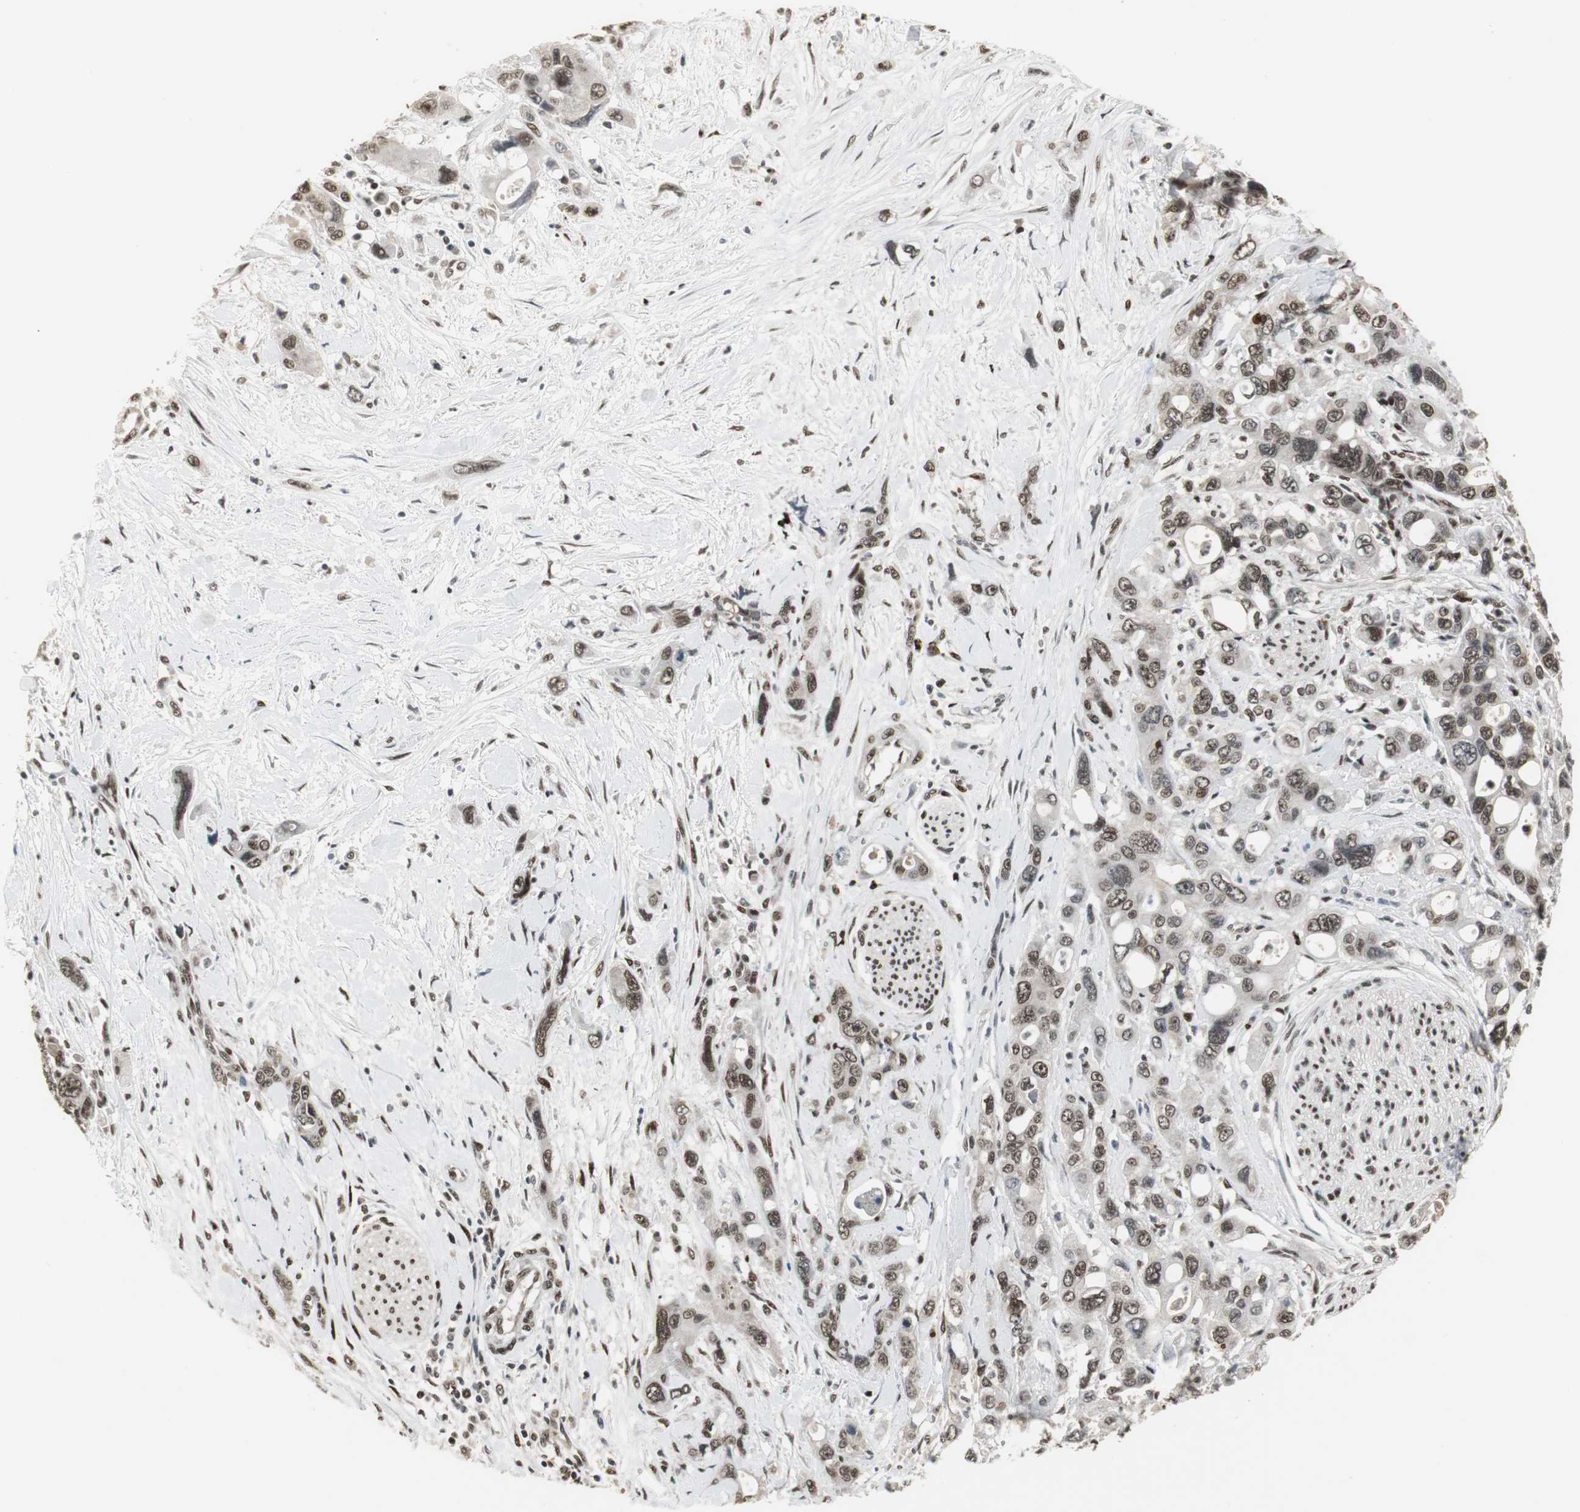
{"staining": {"intensity": "moderate", "quantity": ">75%", "location": "nuclear"}, "tissue": "pancreatic cancer", "cell_type": "Tumor cells", "image_type": "cancer", "snomed": [{"axis": "morphology", "description": "Adenocarcinoma, NOS"}, {"axis": "topography", "description": "Pancreas"}], "caption": "The immunohistochemical stain highlights moderate nuclear positivity in tumor cells of adenocarcinoma (pancreatic) tissue.", "gene": "TAF5", "patient": {"sex": "male", "age": 46}}